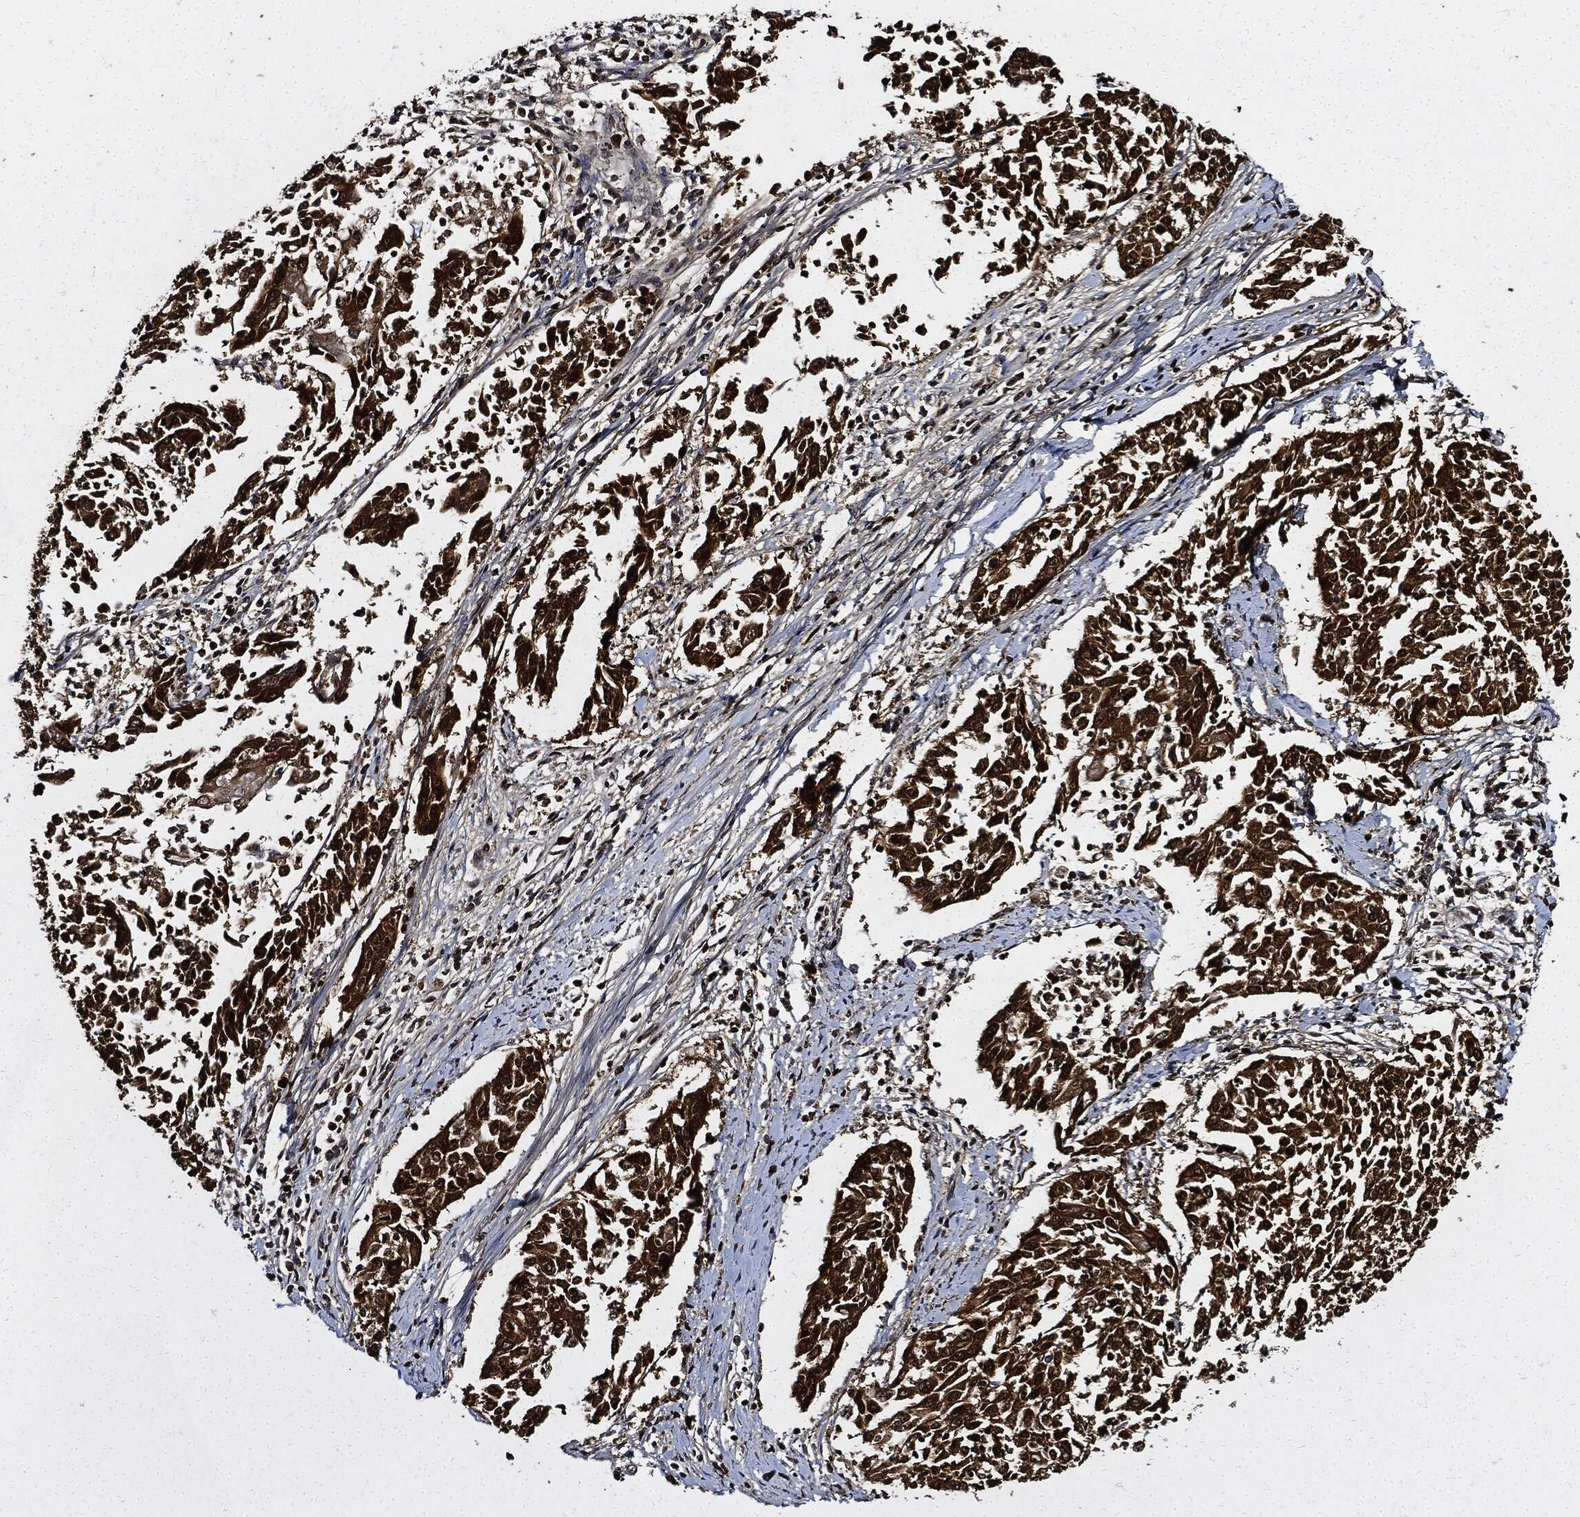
{"staining": {"intensity": "strong", "quantity": ">75%", "location": "cytoplasmic/membranous,nuclear"}, "tissue": "cervical cancer", "cell_type": "Tumor cells", "image_type": "cancer", "snomed": [{"axis": "morphology", "description": "Squamous cell carcinoma, NOS"}, {"axis": "topography", "description": "Cervix"}], "caption": "Cervical cancer stained for a protein displays strong cytoplasmic/membranous and nuclear positivity in tumor cells.", "gene": "PCNA", "patient": {"sex": "female", "age": 41}}